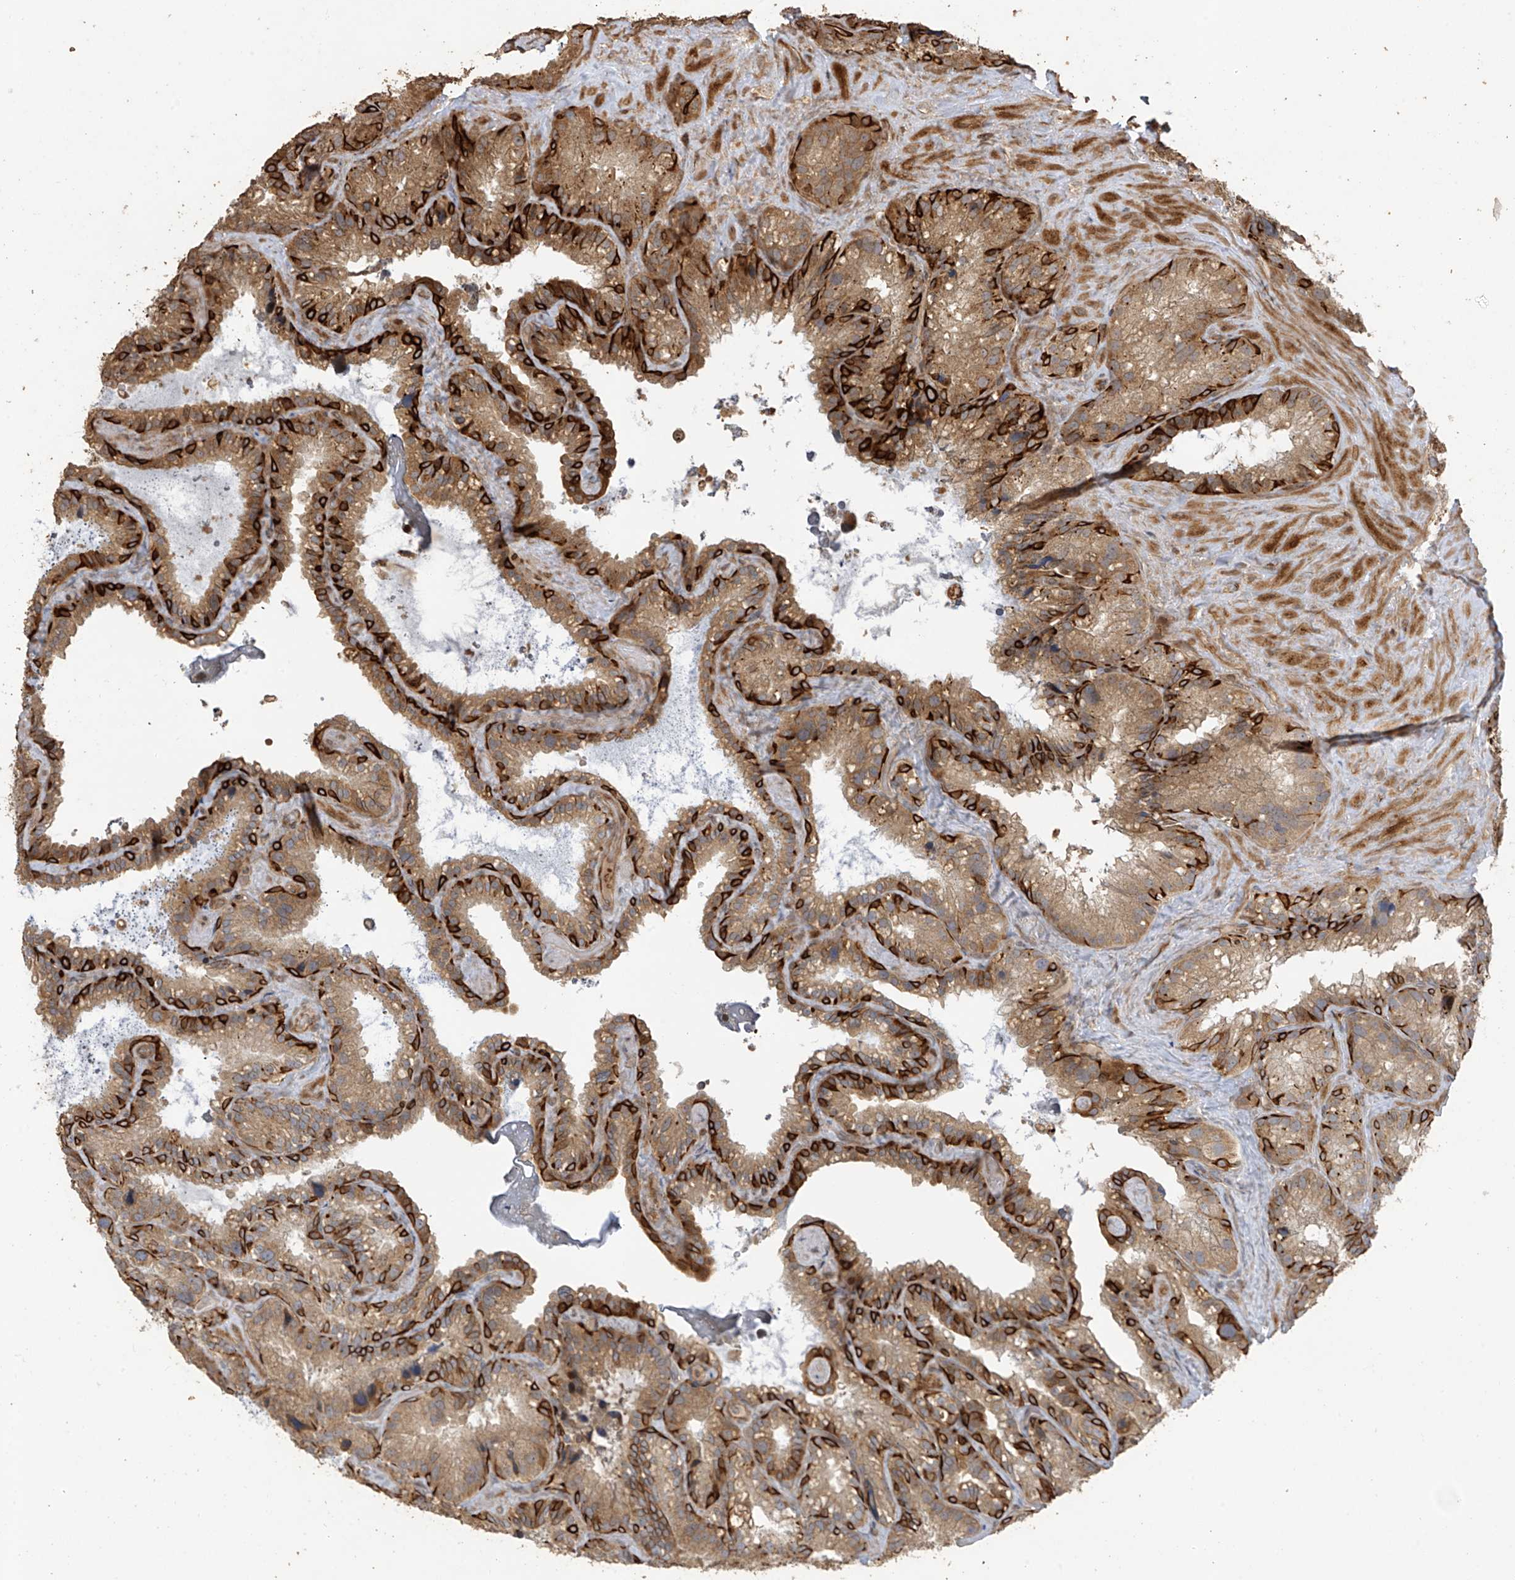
{"staining": {"intensity": "strong", "quantity": ">75%", "location": "cytoplasmic/membranous"}, "tissue": "seminal vesicle", "cell_type": "Glandular cells", "image_type": "normal", "snomed": [{"axis": "morphology", "description": "Normal tissue, NOS"}, {"axis": "topography", "description": "Prostate"}, {"axis": "topography", "description": "Seminal veicle"}], "caption": "Immunohistochemistry of unremarkable human seminal vesicle exhibits high levels of strong cytoplasmic/membranous positivity in approximately >75% of glandular cells. The staining is performed using DAB brown chromogen to label protein expression. The nuclei are counter-stained blue using hematoxylin.", "gene": "ZNF653", "patient": {"sex": "male", "age": 68}}